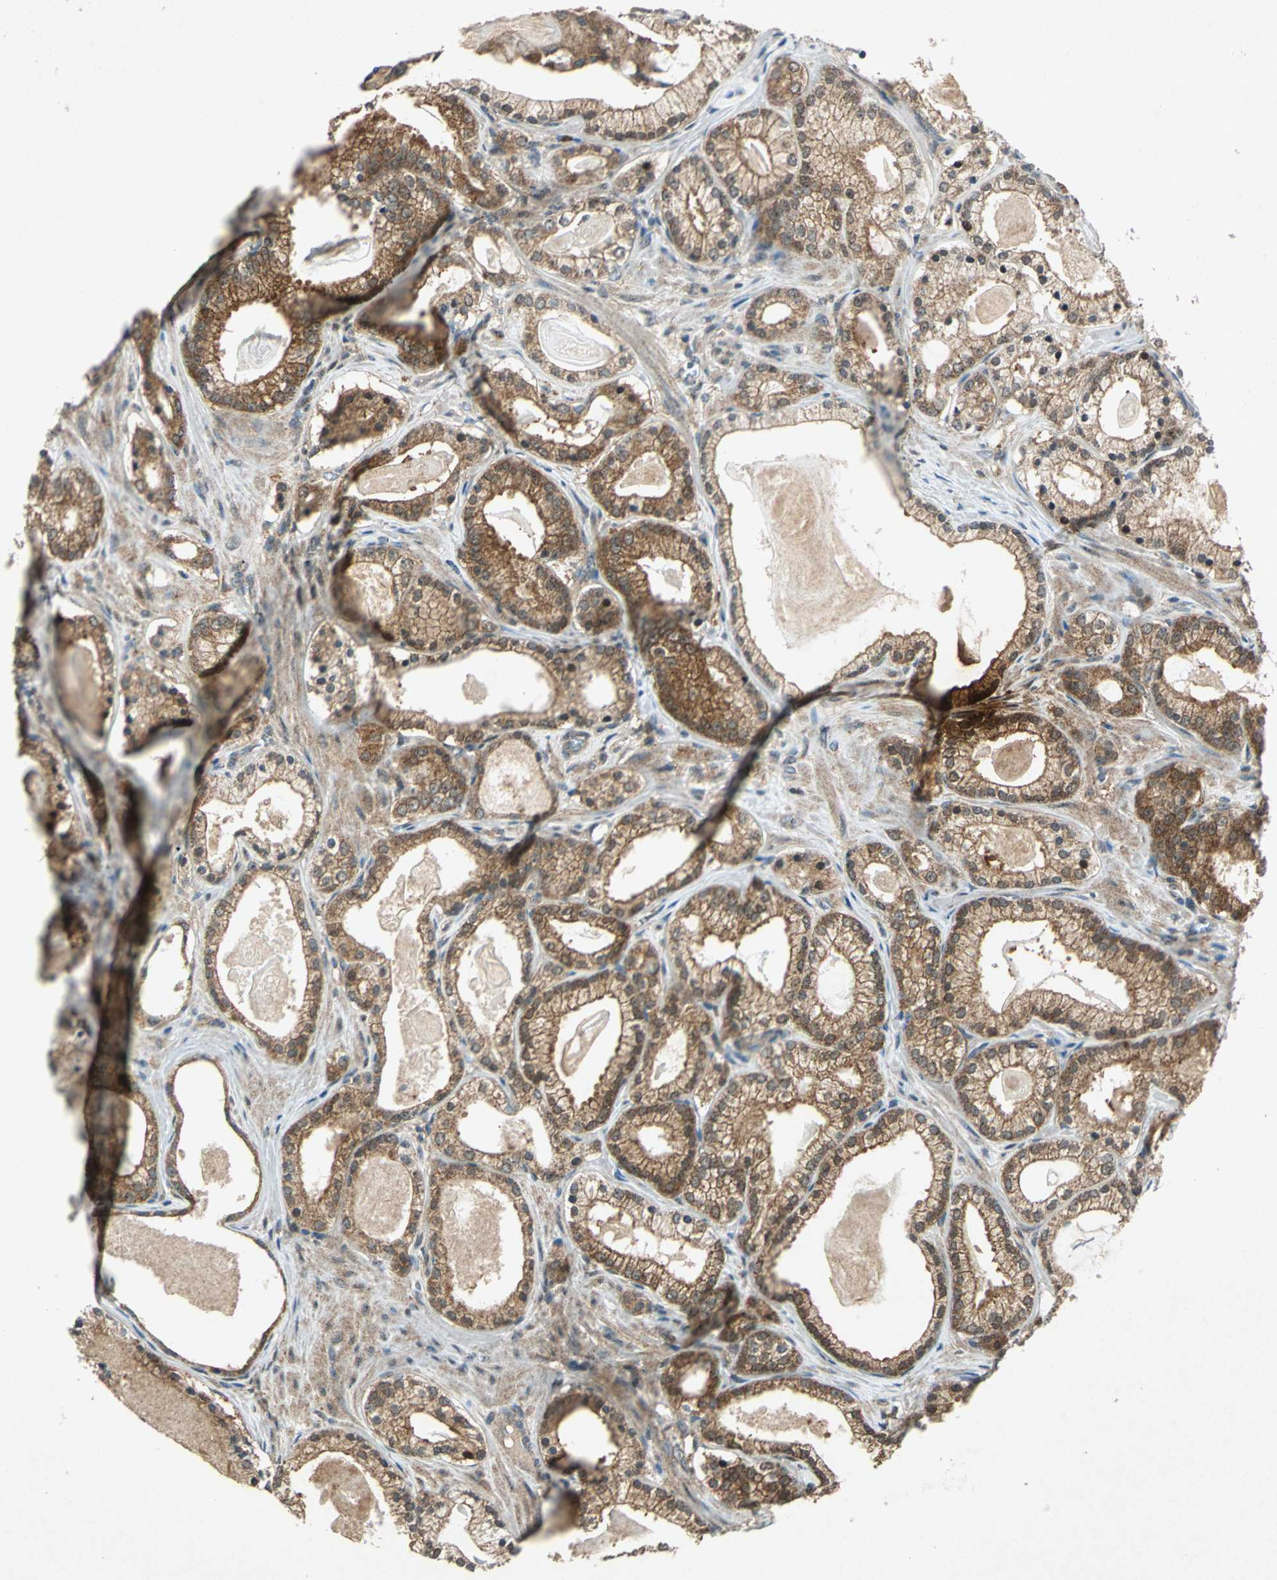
{"staining": {"intensity": "moderate", "quantity": ">75%", "location": "cytoplasmic/membranous"}, "tissue": "prostate cancer", "cell_type": "Tumor cells", "image_type": "cancer", "snomed": [{"axis": "morphology", "description": "Adenocarcinoma, Low grade"}, {"axis": "topography", "description": "Prostate"}], "caption": "Protein analysis of low-grade adenocarcinoma (prostate) tissue reveals moderate cytoplasmic/membranous staining in about >75% of tumor cells. Using DAB (brown) and hematoxylin (blue) stains, captured at high magnification using brightfield microscopy.", "gene": "AHSA1", "patient": {"sex": "male", "age": 59}}